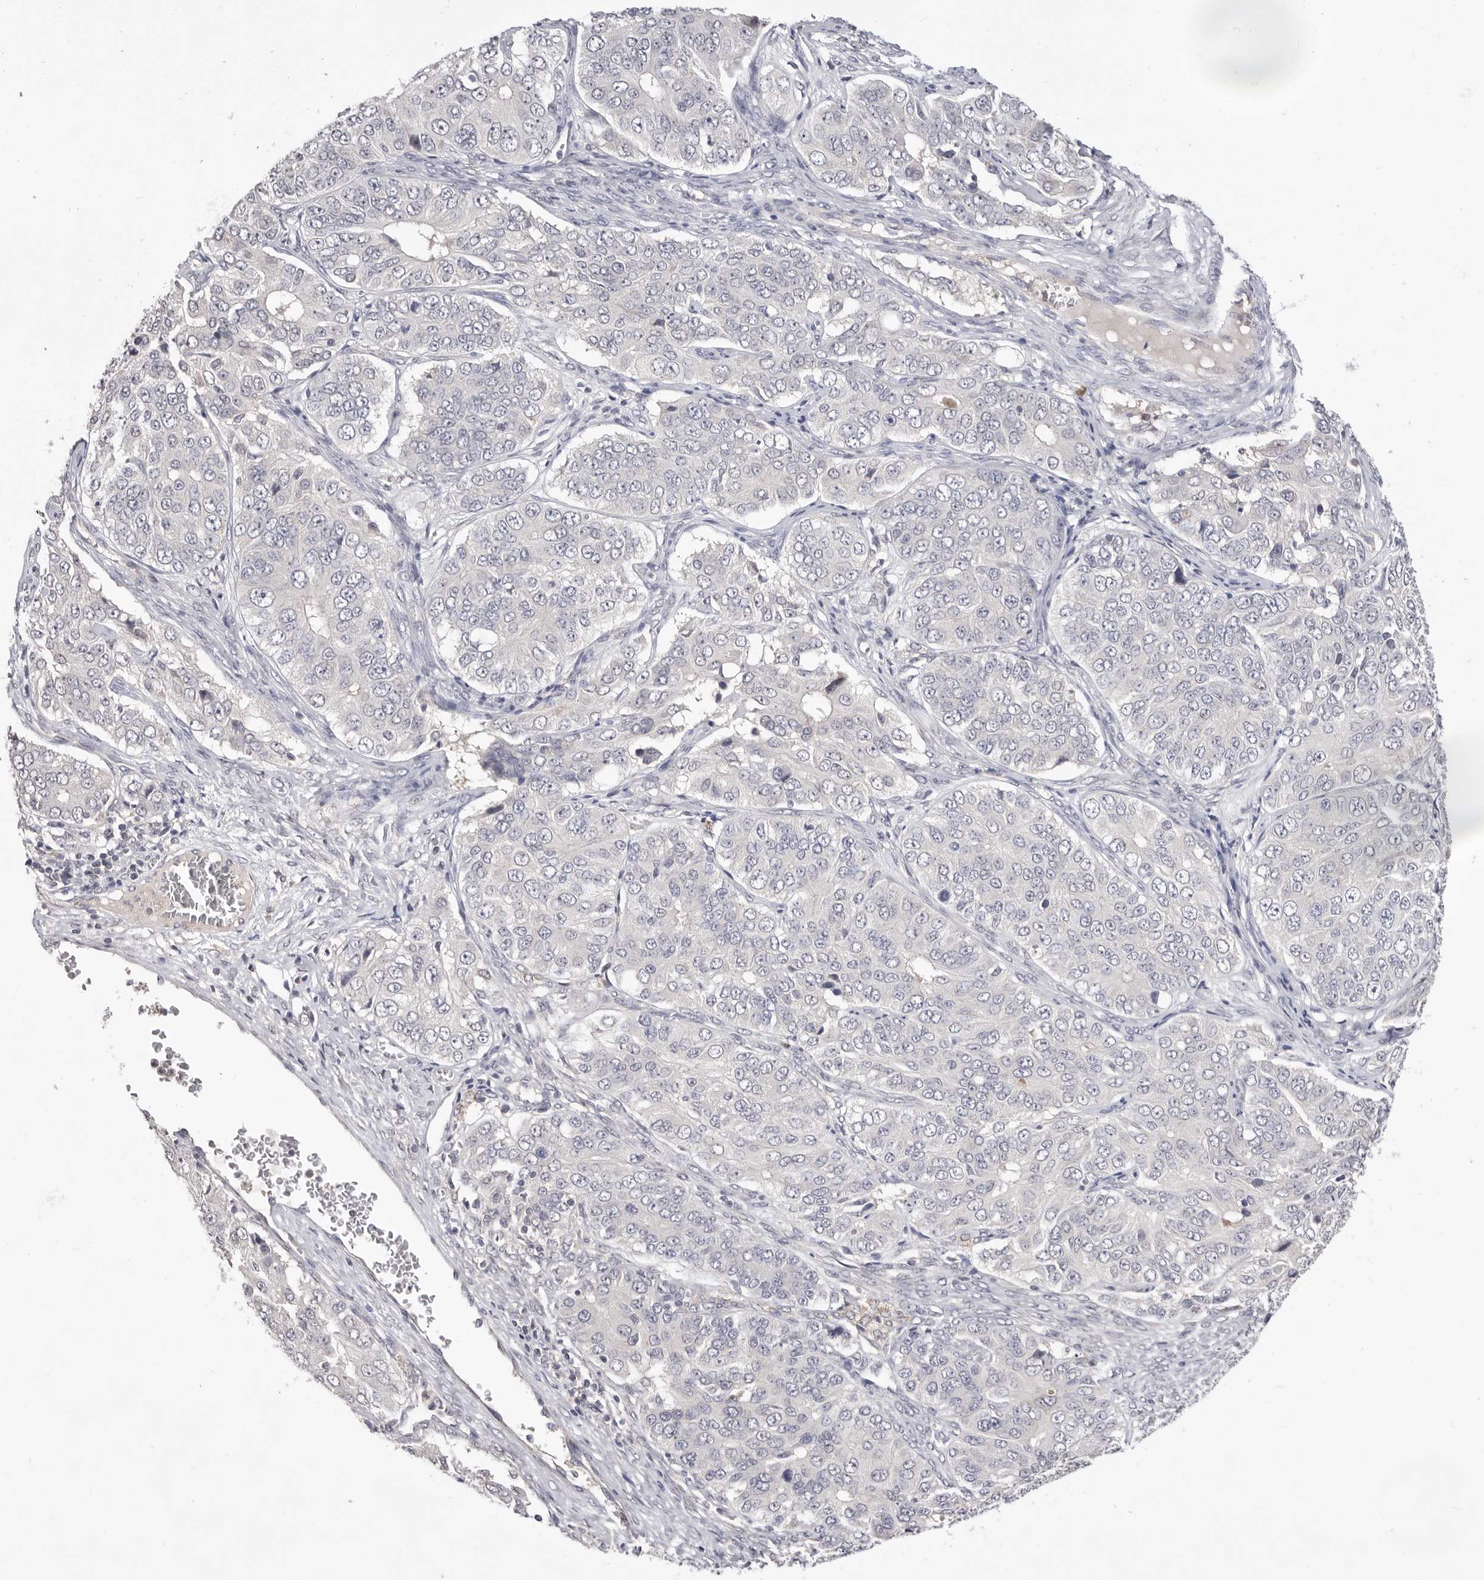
{"staining": {"intensity": "negative", "quantity": "none", "location": "none"}, "tissue": "ovarian cancer", "cell_type": "Tumor cells", "image_type": "cancer", "snomed": [{"axis": "morphology", "description": "Carcinoma, endometroid"}, {"axis": "topography", "description": "Ovary"}], "caption": "Tumor cells show no significant expression in ovarian cancer. (Immunohistochemistry (ihc), brightfield microscopy, high magnification).", "gene": "DOP1A", "patient": {"sex": "female", "age": 51}}